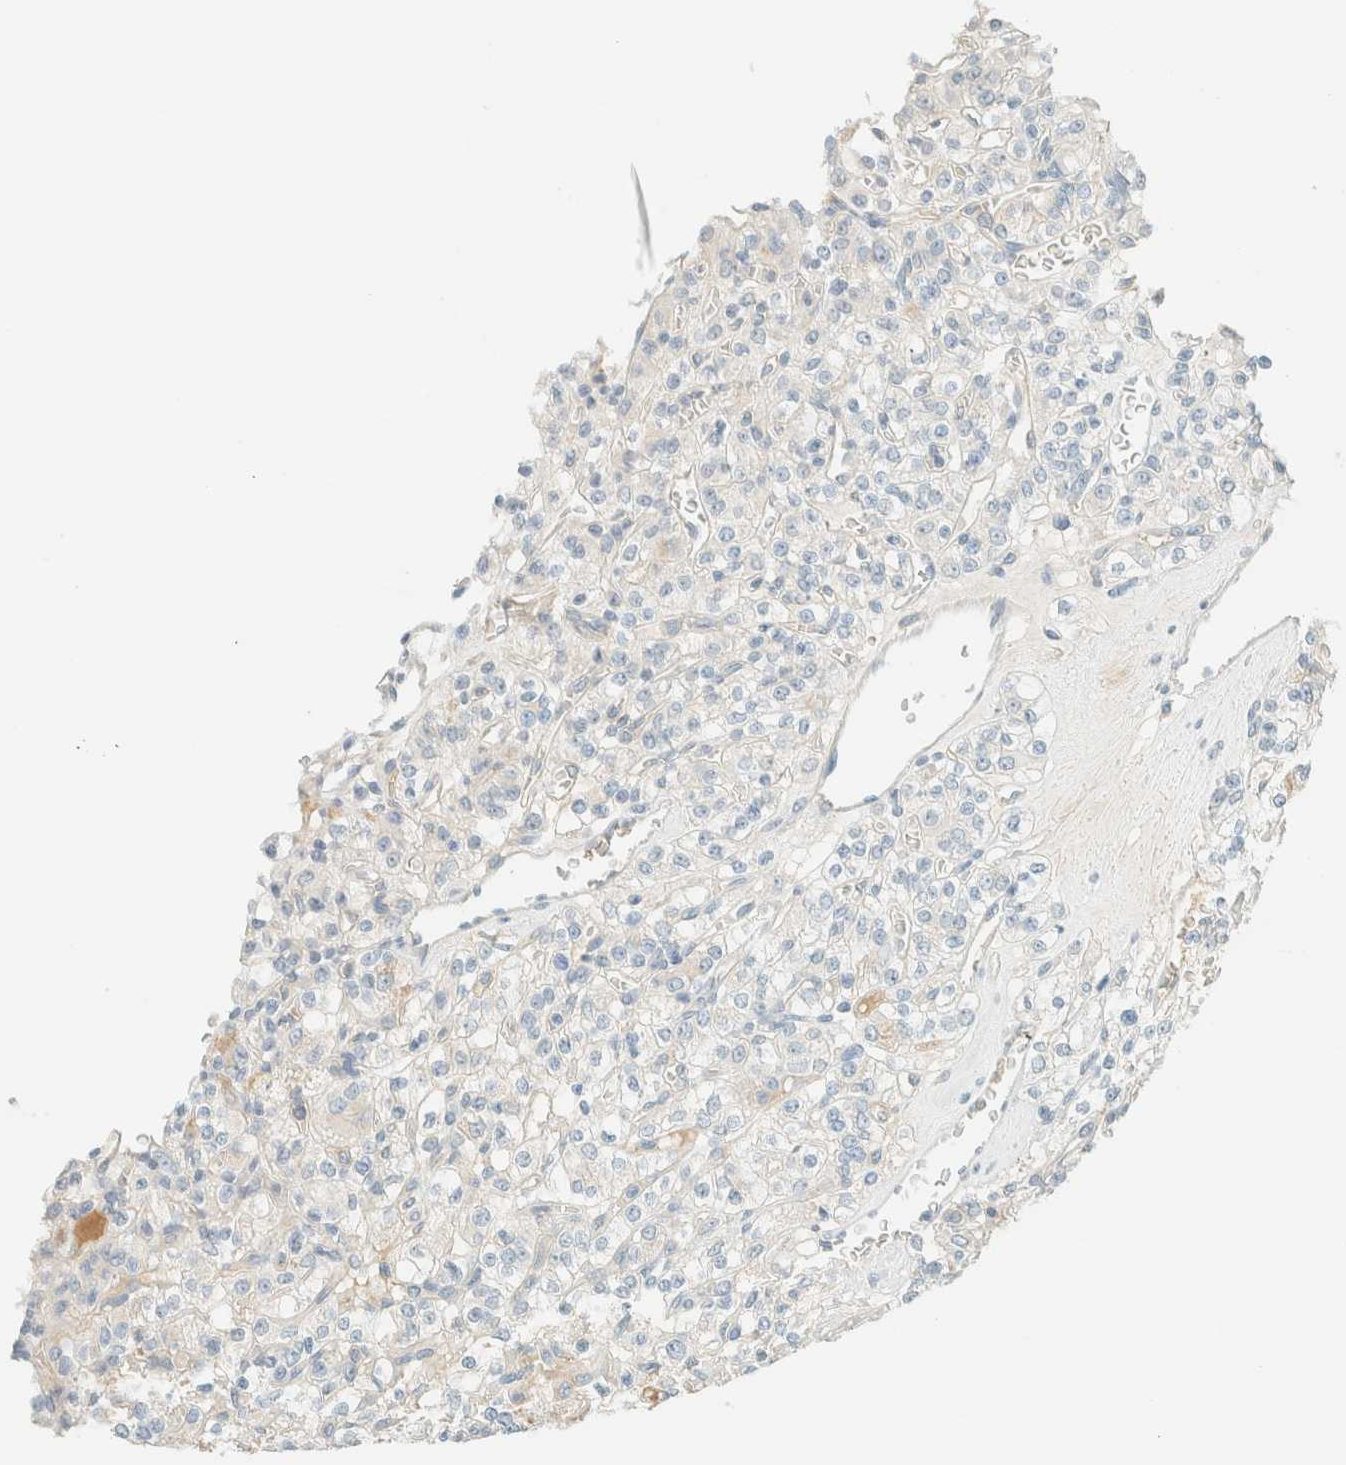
{"staining": {"intensity": "negative", "quantity": "none", "location": "none"}, "tissue": "renal cancer", "cell_type": "Tumor cells", "image_type": "cancer", "snomed": [{"axis": "morphology", "description": "Normal tissue, NOS"}, {"axis": "morphology", "description": "Adenocarcinoma, NOS"}, {"axis": "topography", "description": "Kidney"}], "caption": "A micrograph of renal cancer stained for a protein demonstrates no brown staining in tumor cells.", "gene": "GPA33", "patient": {"sex": "female", "age": 72}}